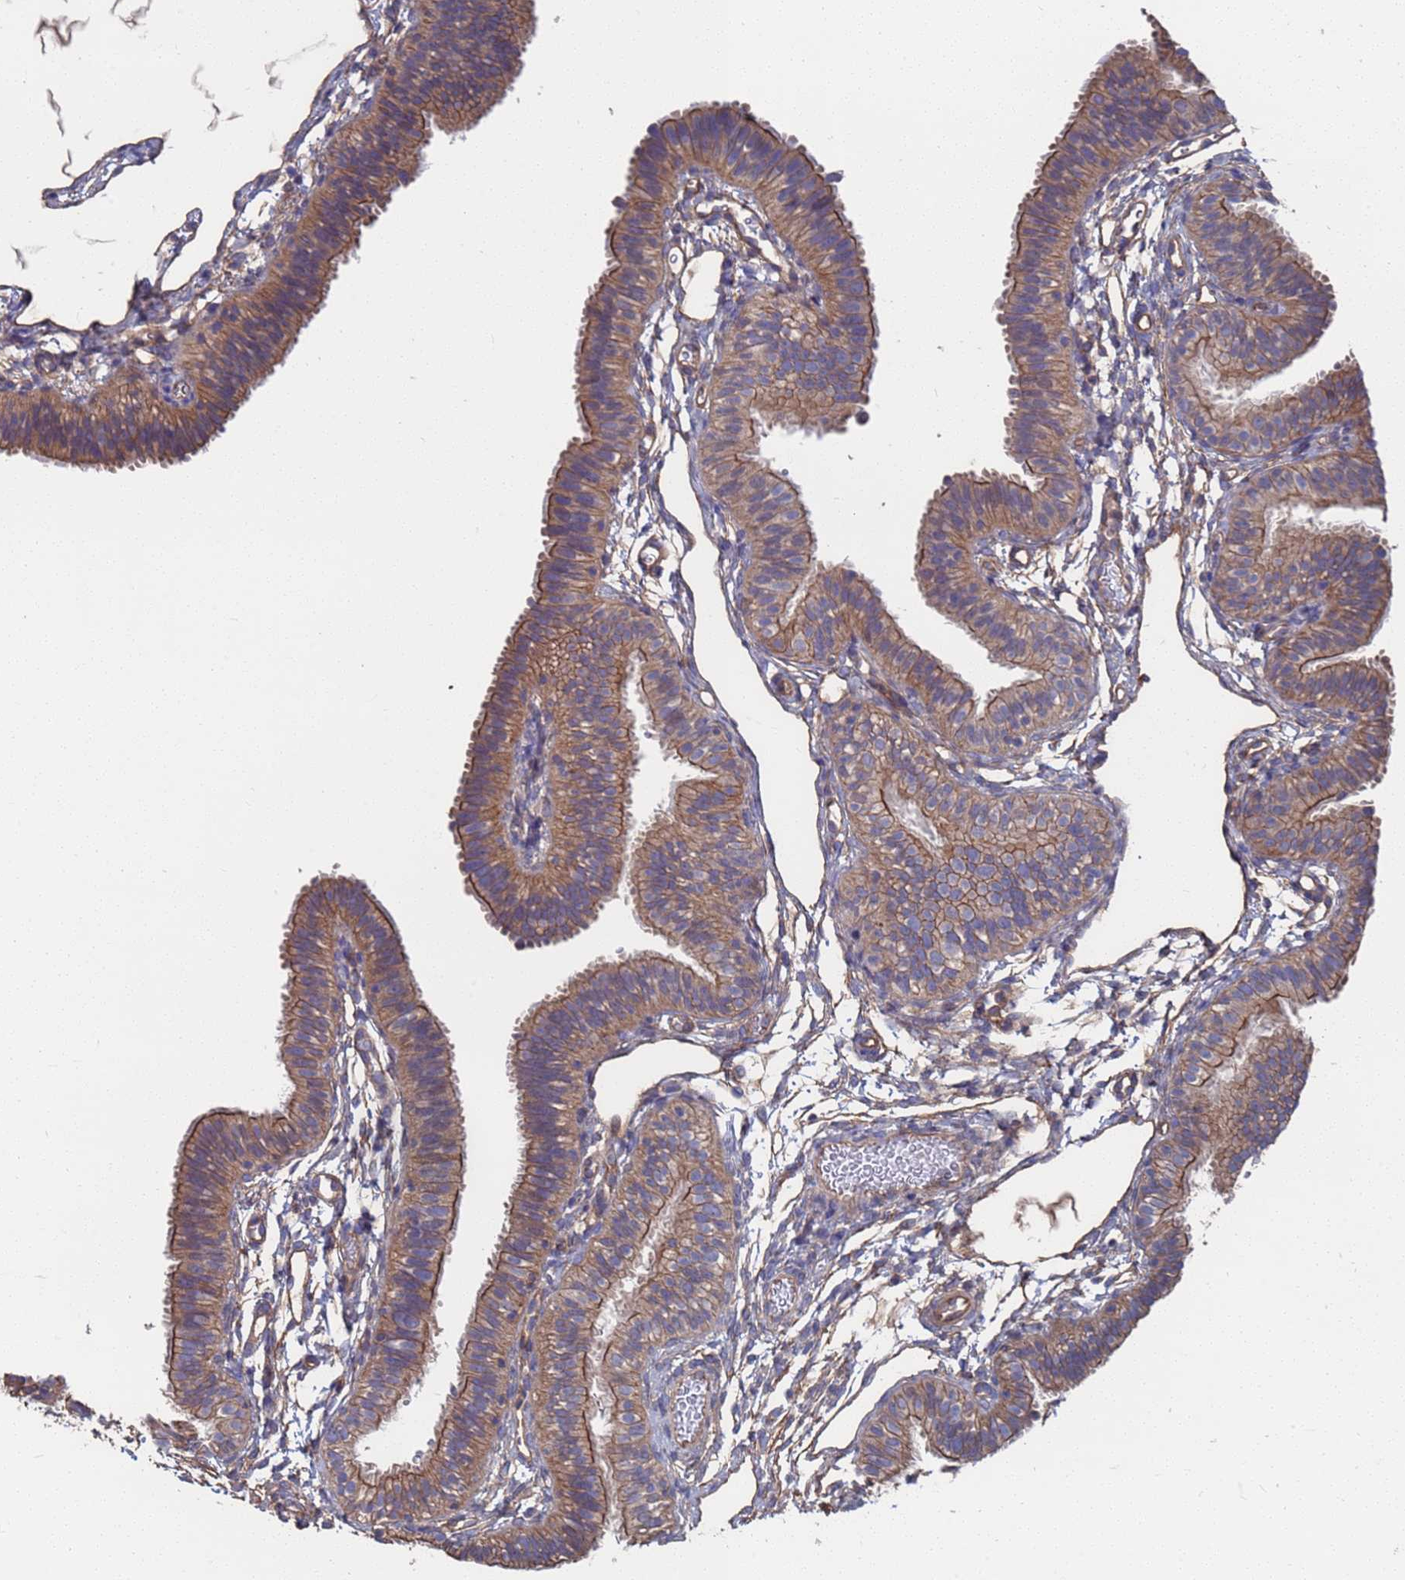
{"staining": {"intensity": "moderate", "quantity": ">75%", "location": "cytoplasmic/membranous"}, "tissue": "fallopian tube", "cell_type": "Glandular cells", "image_type": "normal", "snomed": [{"axis": "morphology", "description": "Normal tissue, NOS"}, {"axis": "topography", "description": "Fallopian tube"}], "caption": "Immunohistochemical staining of benign human fallopian tube demonstrates medium levels of moderate cytoplasmic/membranous positivity in approximately >75% of glandular cells.", "gene": "NDUFAF6", "patient": {"sex": "female", "age": 35}}